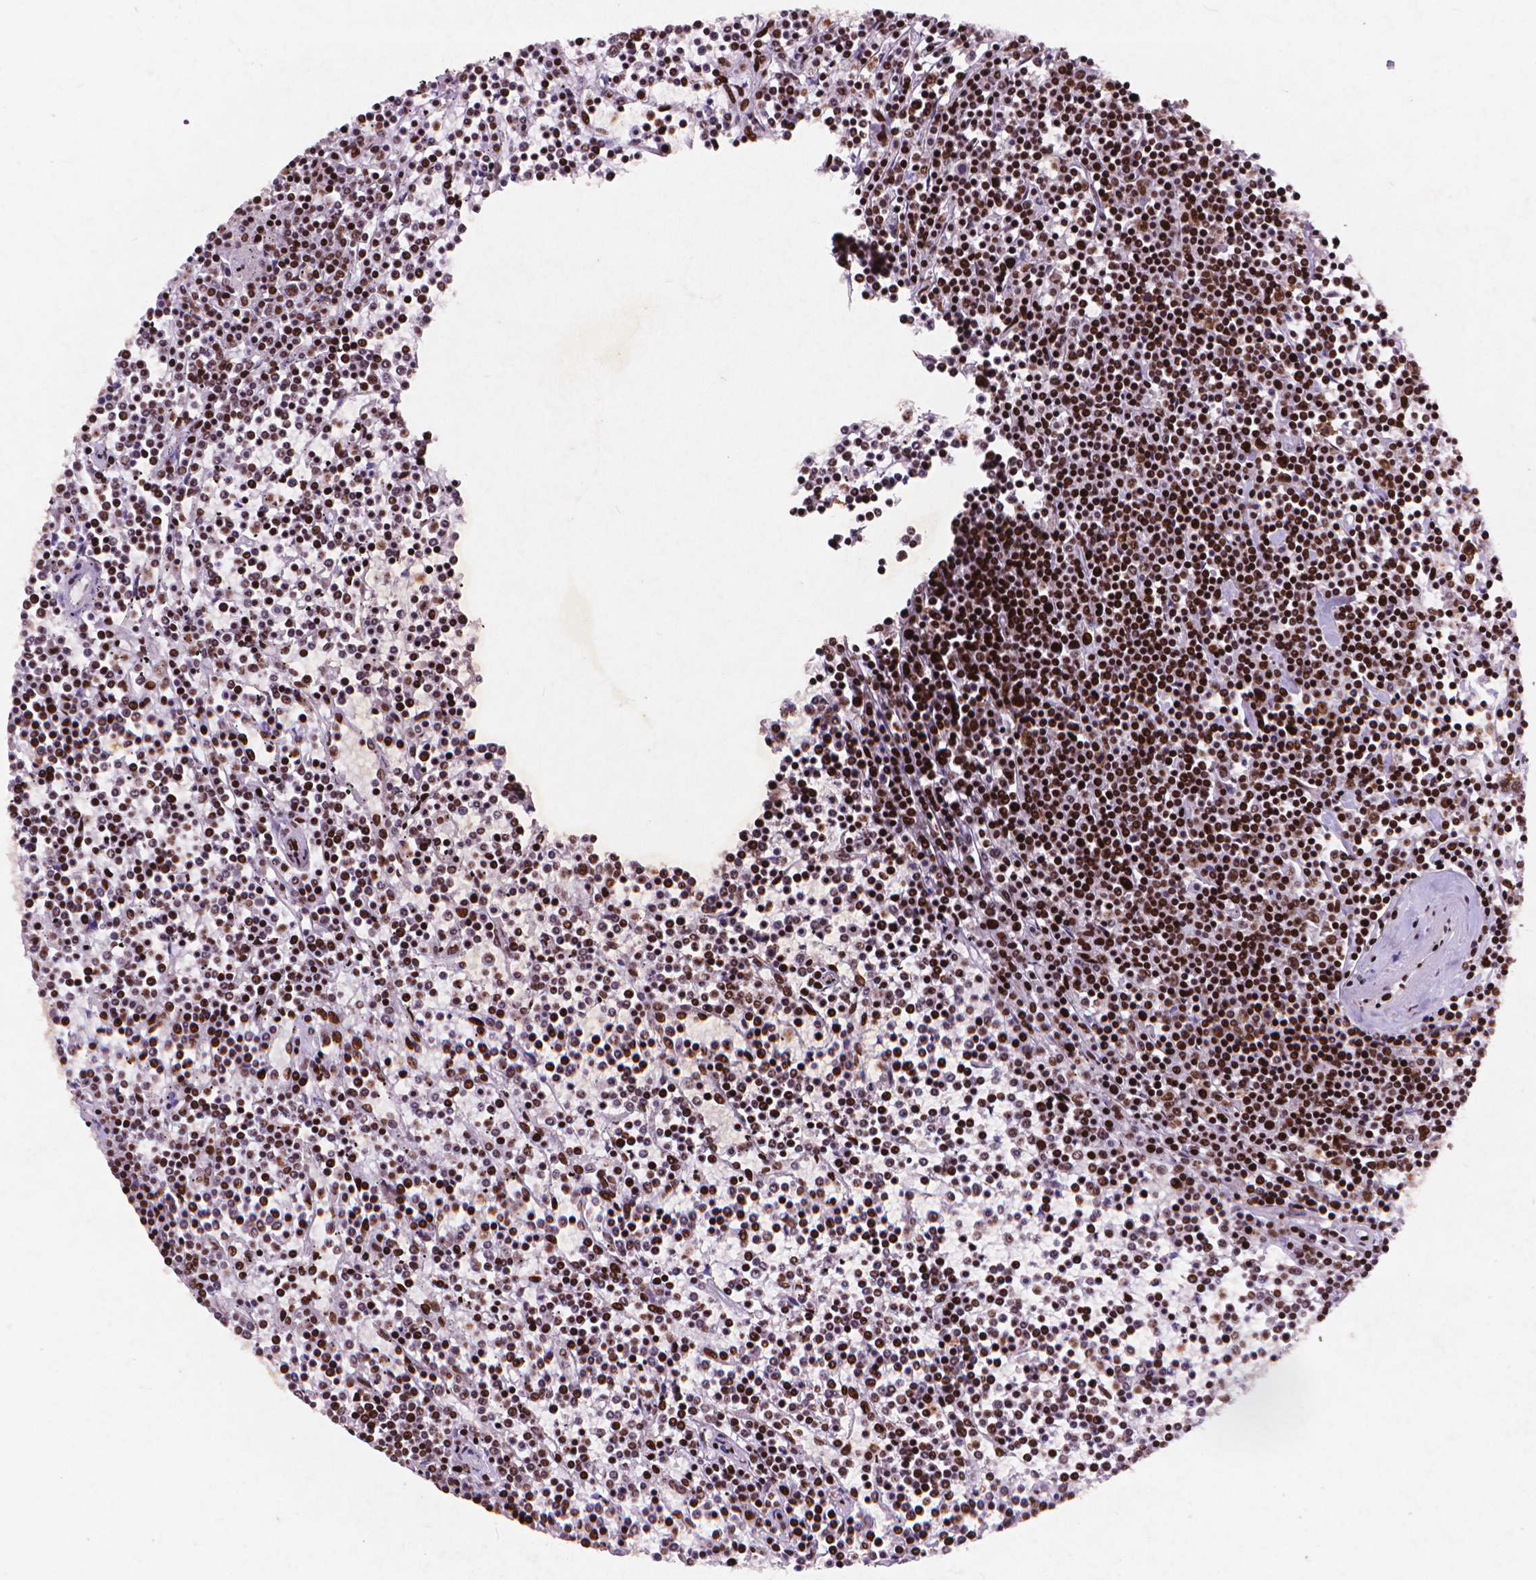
{"staining": {"intensity": "strong", "quantity": ">75%", "location": "nuclear"}, "tissue": "lymphoma", "cell_type": "Tumor cells", "image_type": "cancer", "snomed": [{"axis": "morphology", "description": "Malignant lymphoma, non-Hodgkin's type, Low grade"}, {"axis": "topography", "description": "Spleen"}], "caption": "Lymphoma stained for a protein (brown) shows strong nuclear positive positivity in approximately >75% of tumor cells.", "gene": "CITED2", "patient": {"sex": "female", "age": 19}}